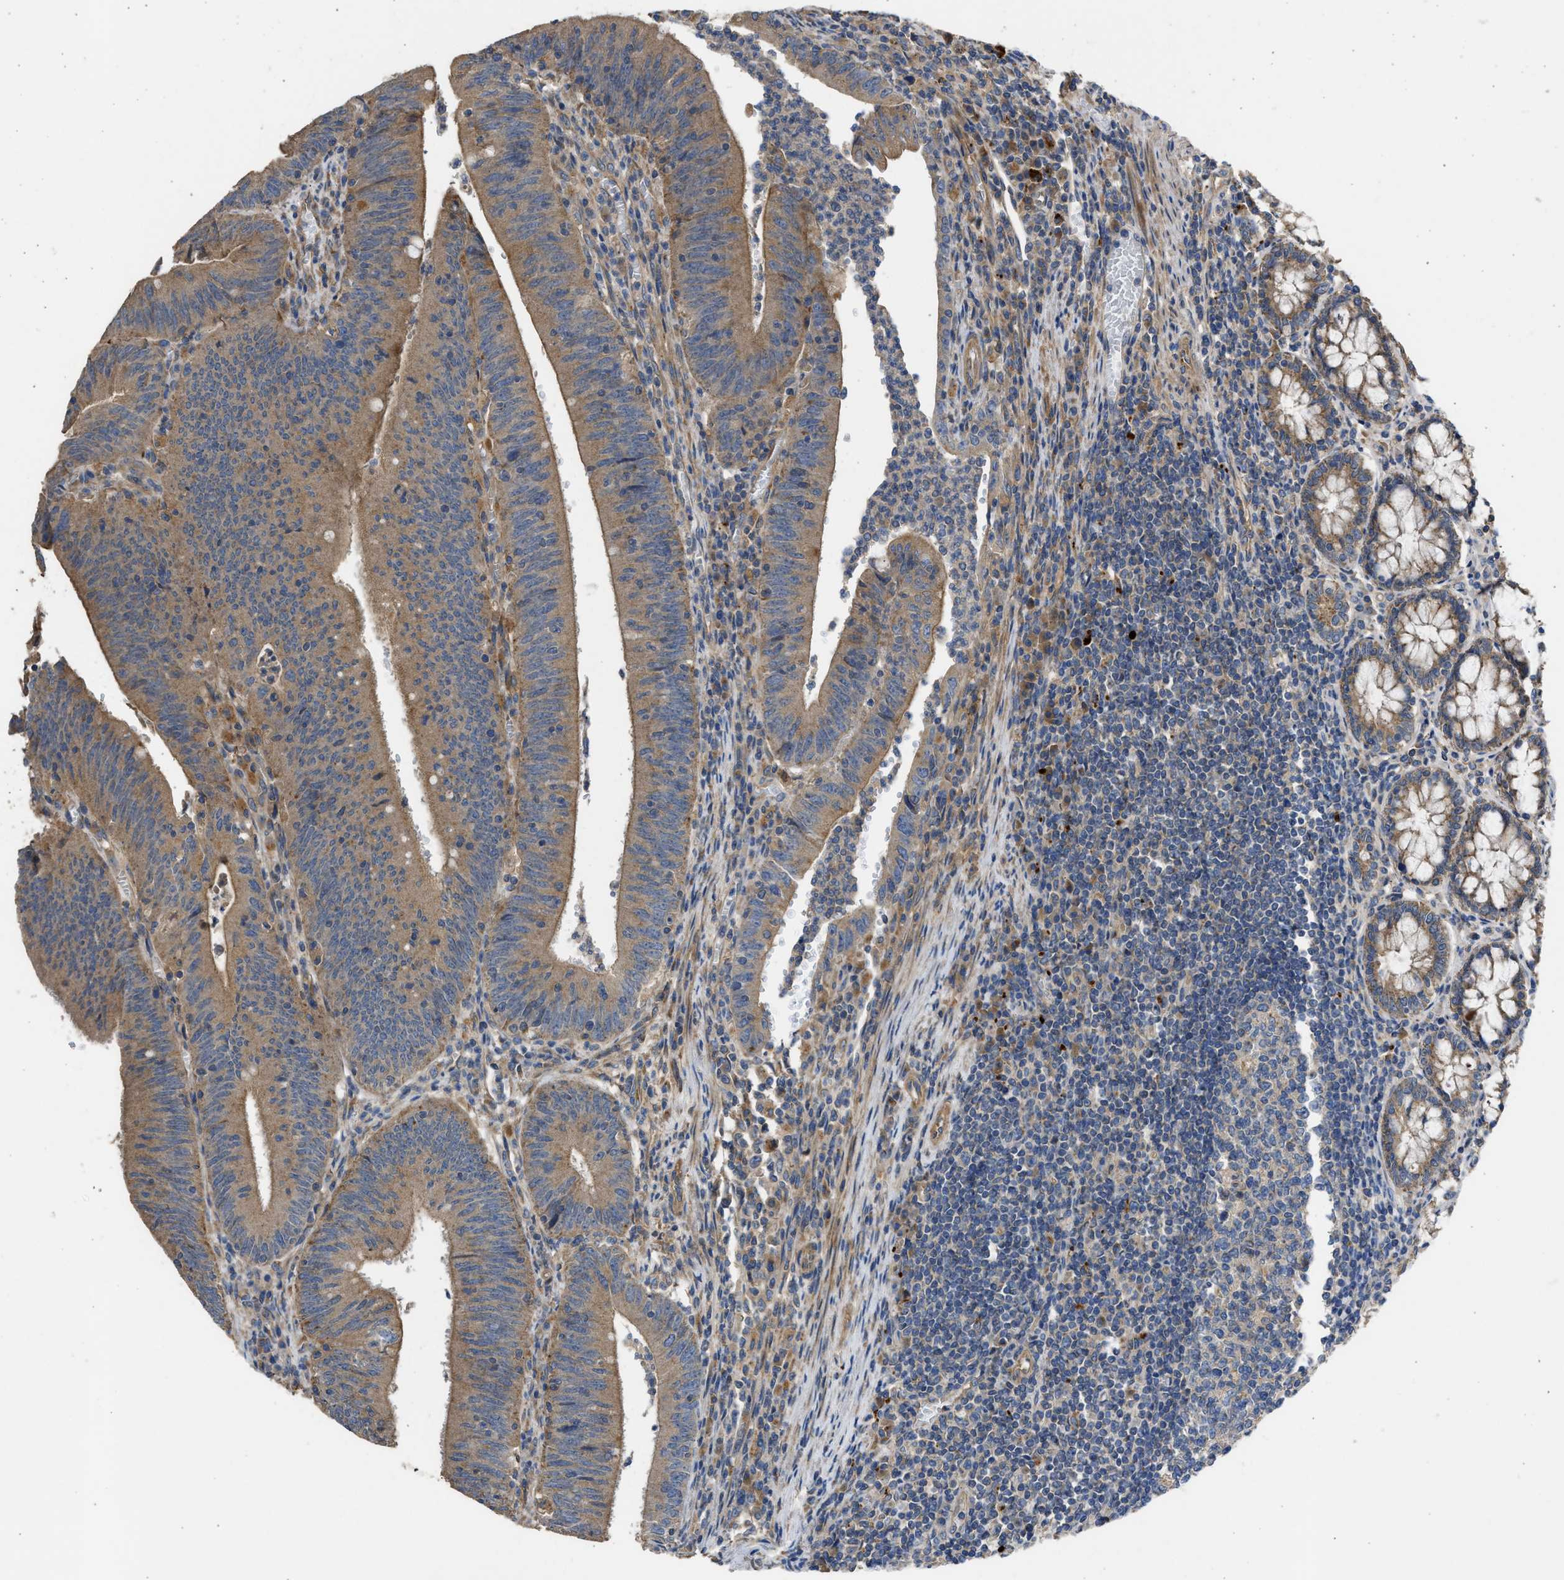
{"staining": {"intensity": "moderate", "quantity": ">75%", "location": "cytoplasmic/membranous"}, "tissue": "colorectal cancer", "cell_type": "Tumor cells", "image_type": "cancer", "snomed": [{"axis": "morphology", "description": "Normal tissue, NOS"}, {"axis": "morphology", "description": "Adenocarcinoma, NOS"}, {"axis": "topography", "description": "Rectum"}], "caption": "High-magnification brightfield microscopy of colorectal cancer stained with DAB (3,3'-diaminobenzidine) (brown) and counterstained with hematoxylin (blue). tumor cells exhibit moderate cytoplasmic/membranous staining is present in about>75% of cells.", "gene": "CSRNP2", "patient": {"sex": "female", "age": 66}}